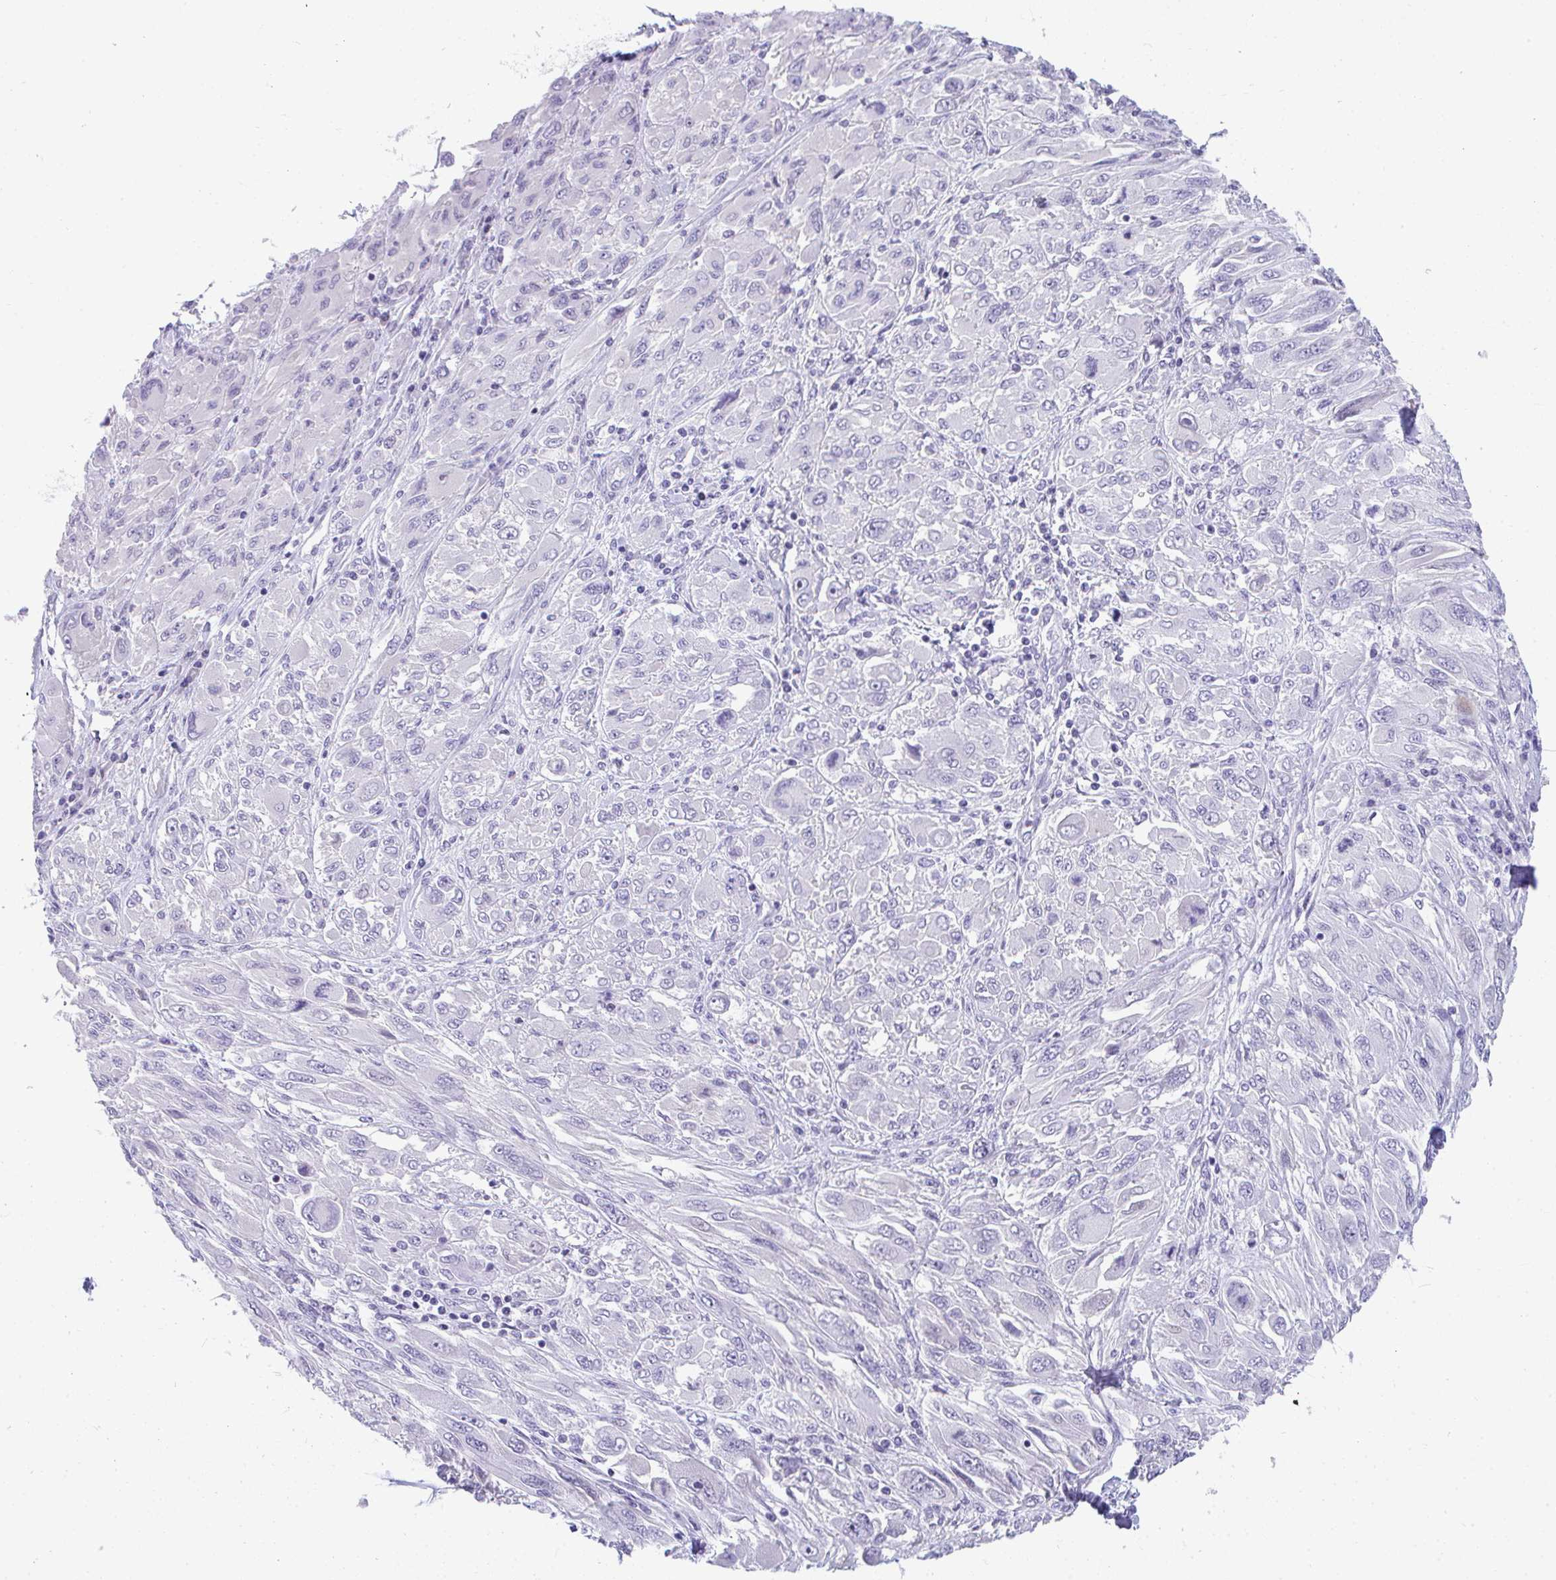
{"staining": {"intensity": "negative", "quantity": "none", "location": "none"}, "tissue": "melanoma", "cell_type": "Tumor cells", "image_type": "cancer", "snomed": [{"axis": "morphology", "description": "Malignant melanoma, NOS"}, {"axis": "topography", "description": "Skin"}], "caption": "Tumor cells show no significant protein positivity in melanoma. Nuclei are stained in blue.", "gene": "TTC30B", "patient": {"sex": "female", "age": 91}}